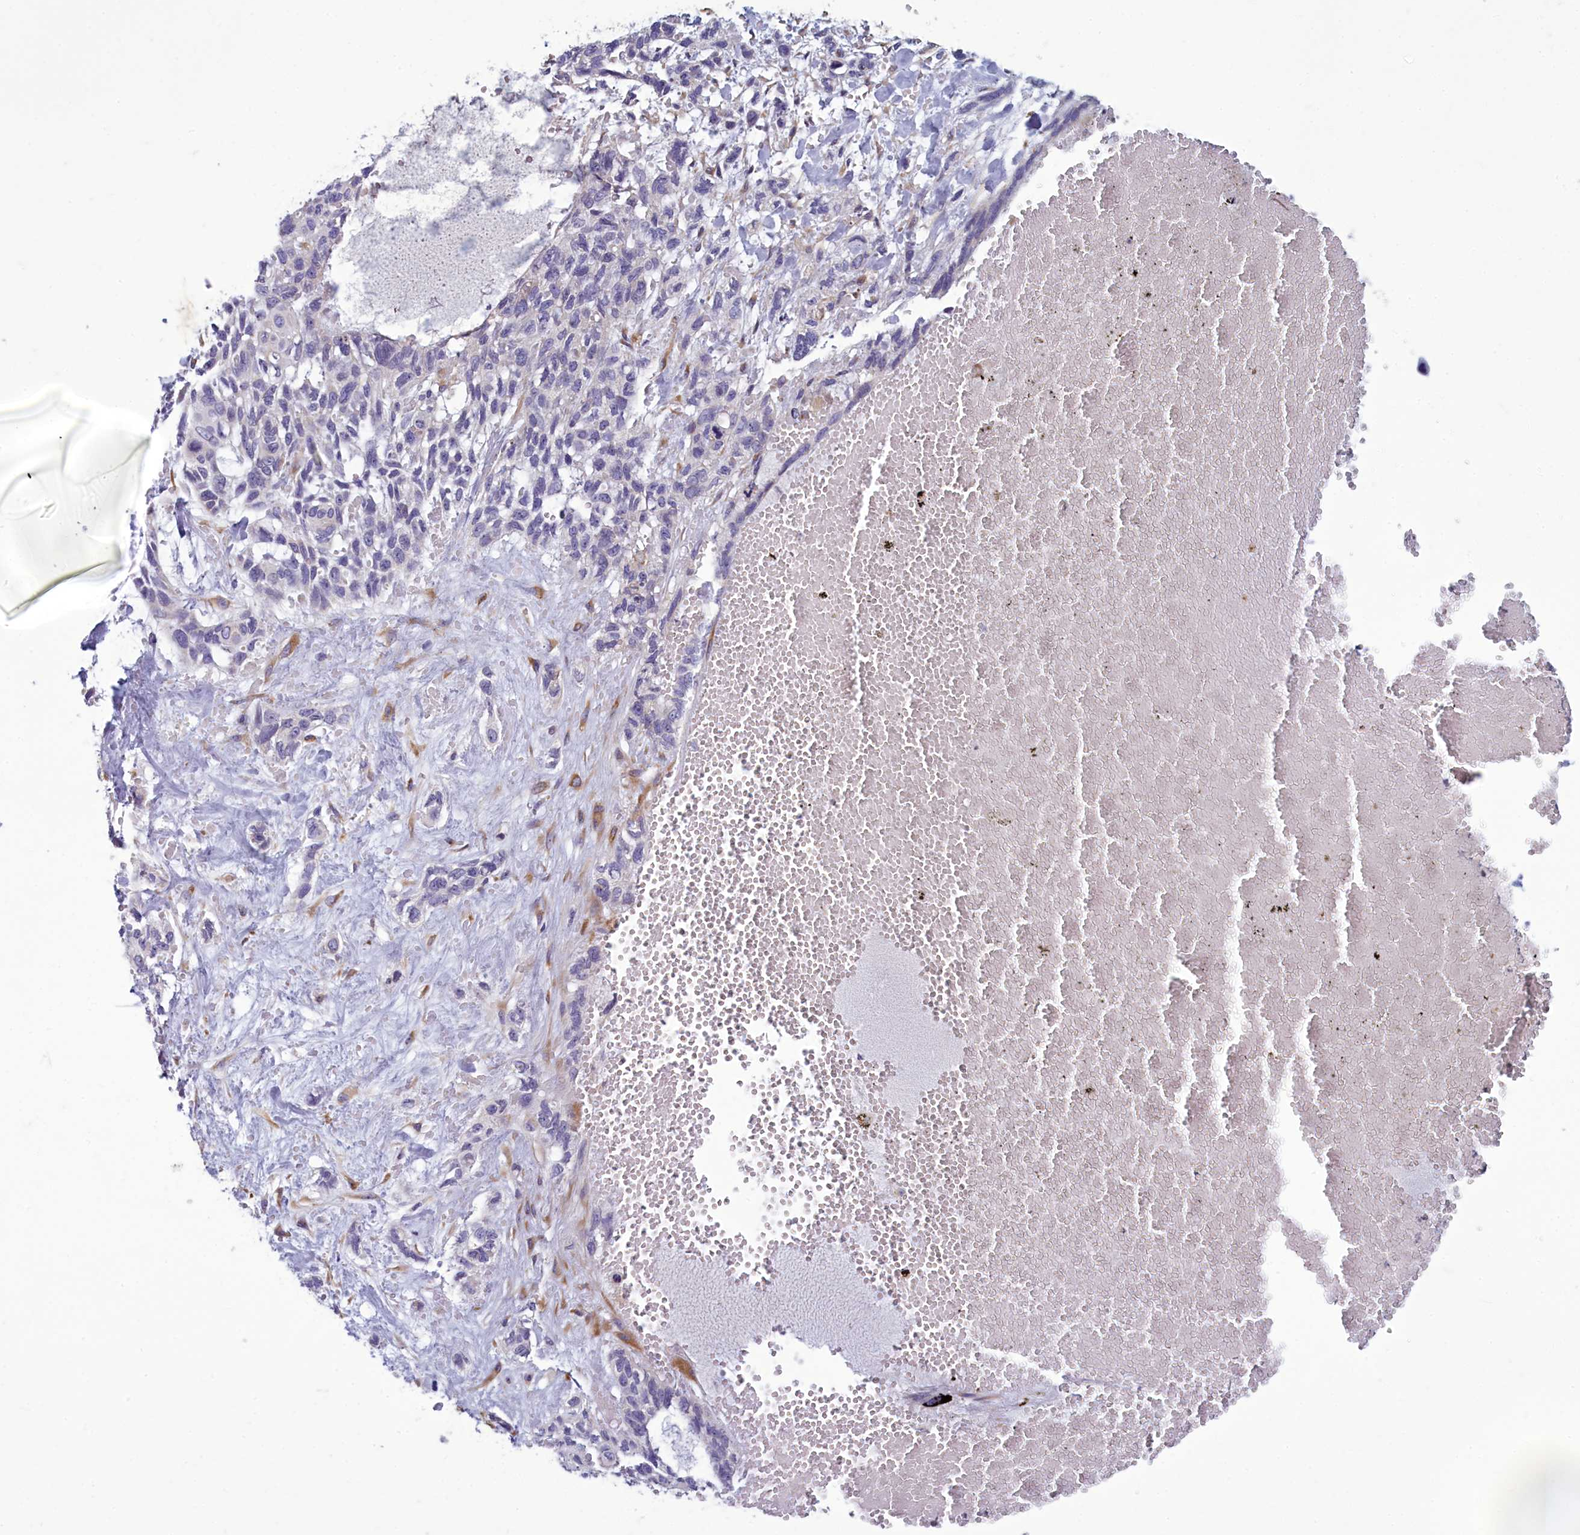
{"staining": {"intensity": "negative", "quantity": "none", "location": "none"}, "tissue": "skin cancer", "cell_type": "Tumor cells", "image_type": "cancer", "snomed": [{"axis": "morphology", "description": "Basal cell carcinoma"}, {"axis": "topography", "description": "Skin"}], "caption": "Image shows no protein expression in tumor cells of skin cancer (basal cell carcinoma) tissue.", "gene": "CENATAC", "patient": {"sex": "male", "age": 88}}